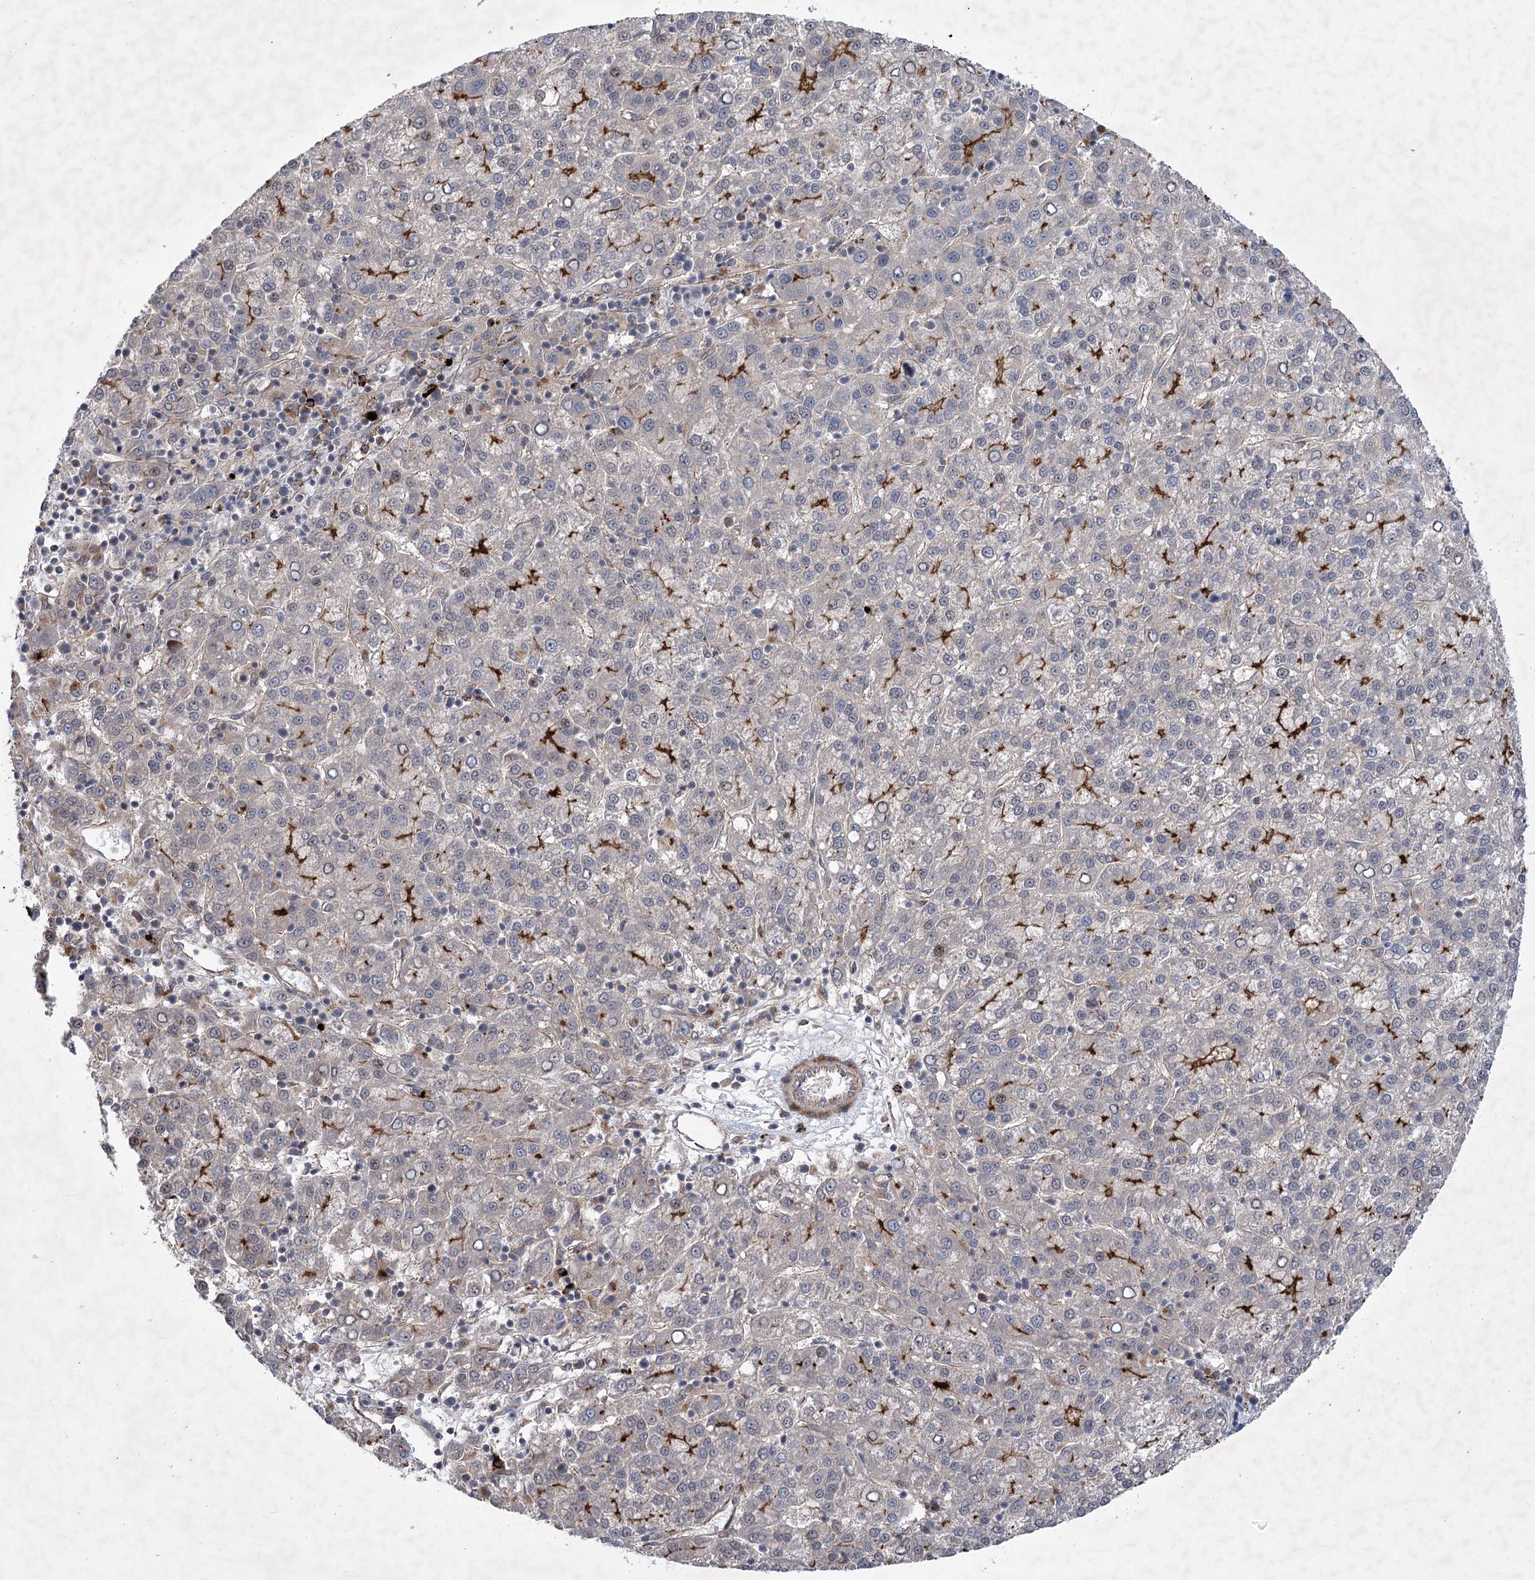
{"staining": {"intensity": "strong", "quantity": "<25%", "location": "cytoplasmic/membranous"}, "tissue": "liver cancer", "cell_type": "Tumor cells", "image_type": "cancer", "snomed": [{"axis": "morphology", "description": "Carcinoma, Hepatocellular, NOS"}, {"axis": "topography", "description": "Liver"}], "caption": "Tumor cells exhibit strong cytoplasmic/membranous expression in about <25% of cells in liver cancer (hepatocellular carcinoma). (DAB IHC, brown staining for protein, blue staining for nuclei).", "gene": "METTL24", "patient": {"sex": "female", "age": 58}}